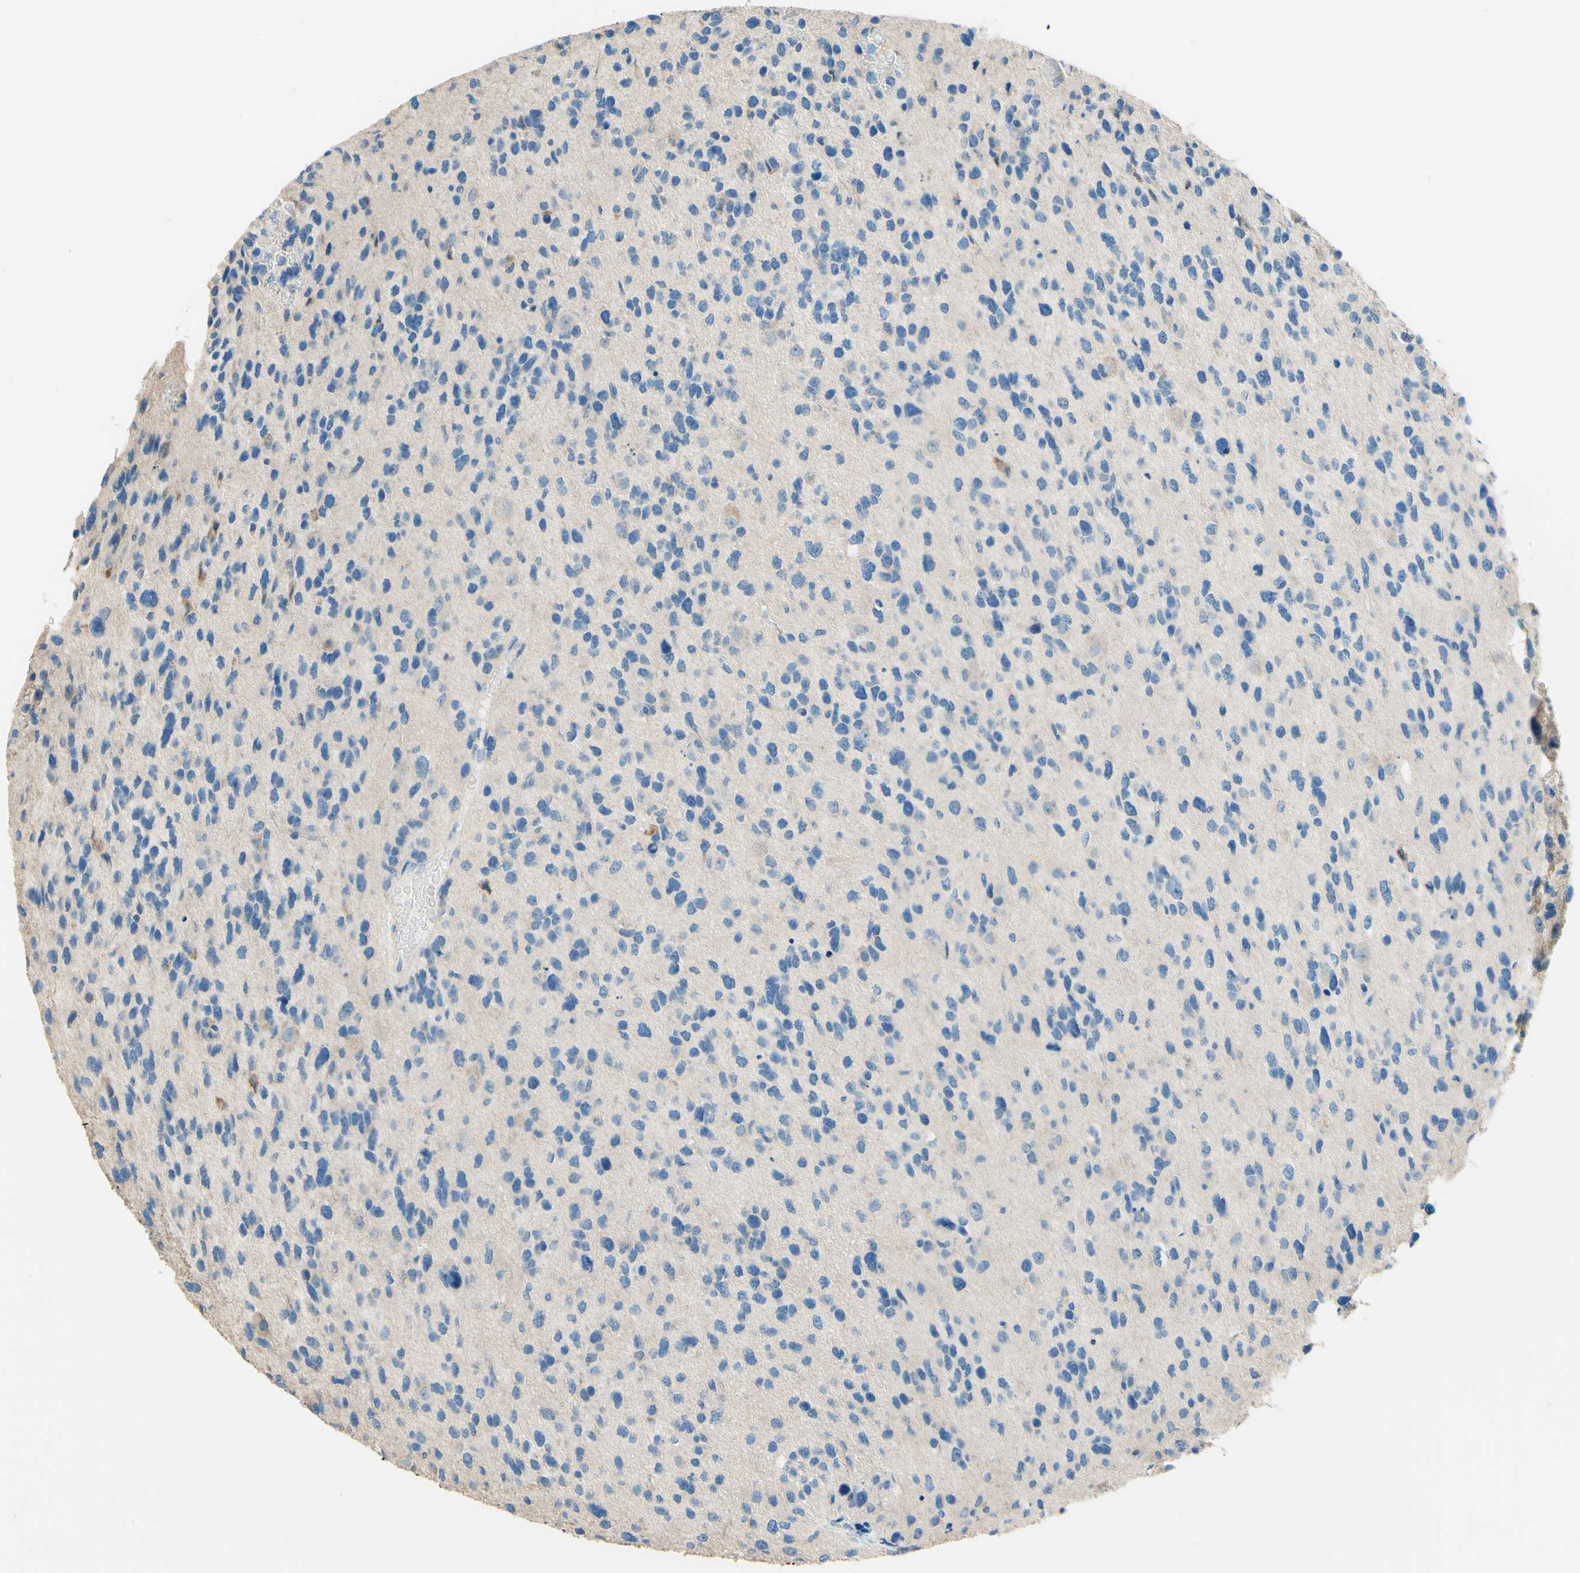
{"staining": {"intensity": "weak", "quantity": "<25%", "location": "cytoplasmic/membranous"}, "tissue": "glioma", "cell_type": "Tumor cells", "image_type": "cancer", "snomed": [{"axis": "morphology", "description": "Glioma, malignant, High grade"}, {"axis": "topography", "description": "Brain"}], "caption": "The immunohistochemistry (IHC) micrograph has no significant staining in tumor cells of glioma tissue.", "gene": "PASD1", "patient": {"sex": "female", "age": 58}}